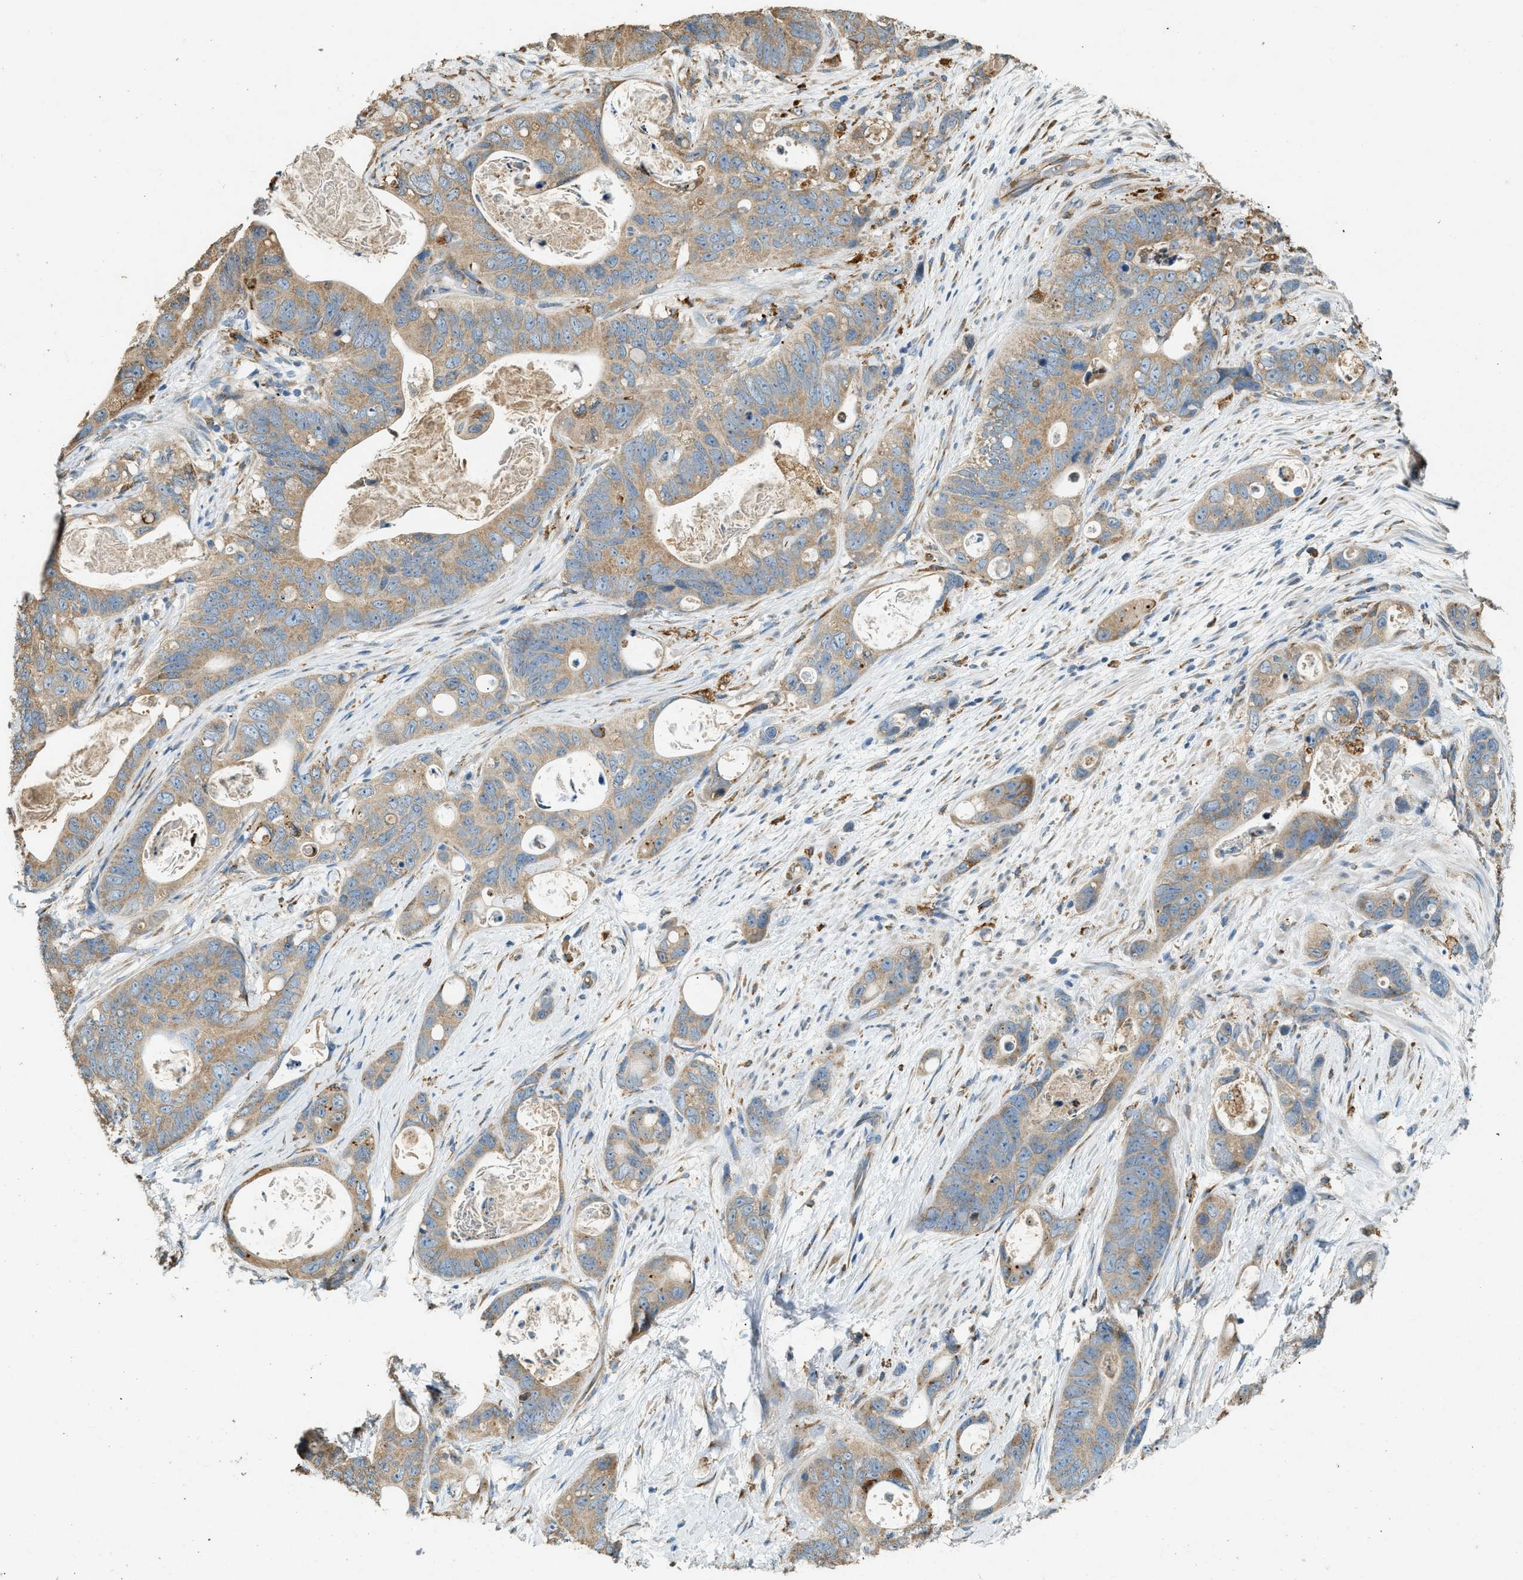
{"staining": {"intensity": "moderate", "quantity": ">75%", "location": "cytoplasmic/membranous"}, "tissue": "stomach cancer", "cell_type": "Tumor cells", "image_type": "cancer", "snomed": [{"axis": "morphology", "description": "Normal tissue, NOS"}, {"axis": "morphology", "description": "Adenocarcinoma, NOS"}, {"axis": "topography", "description": "Stomach"}], "caption": "This image reveals IHC staining of stomach cancer (adenocarcinoma), with medium moderate cytoplasmic/membranous staining in approximately >75% of tumor cells.", "gene": "CTSB", "patient": {"sex": "female", "age": 89}}